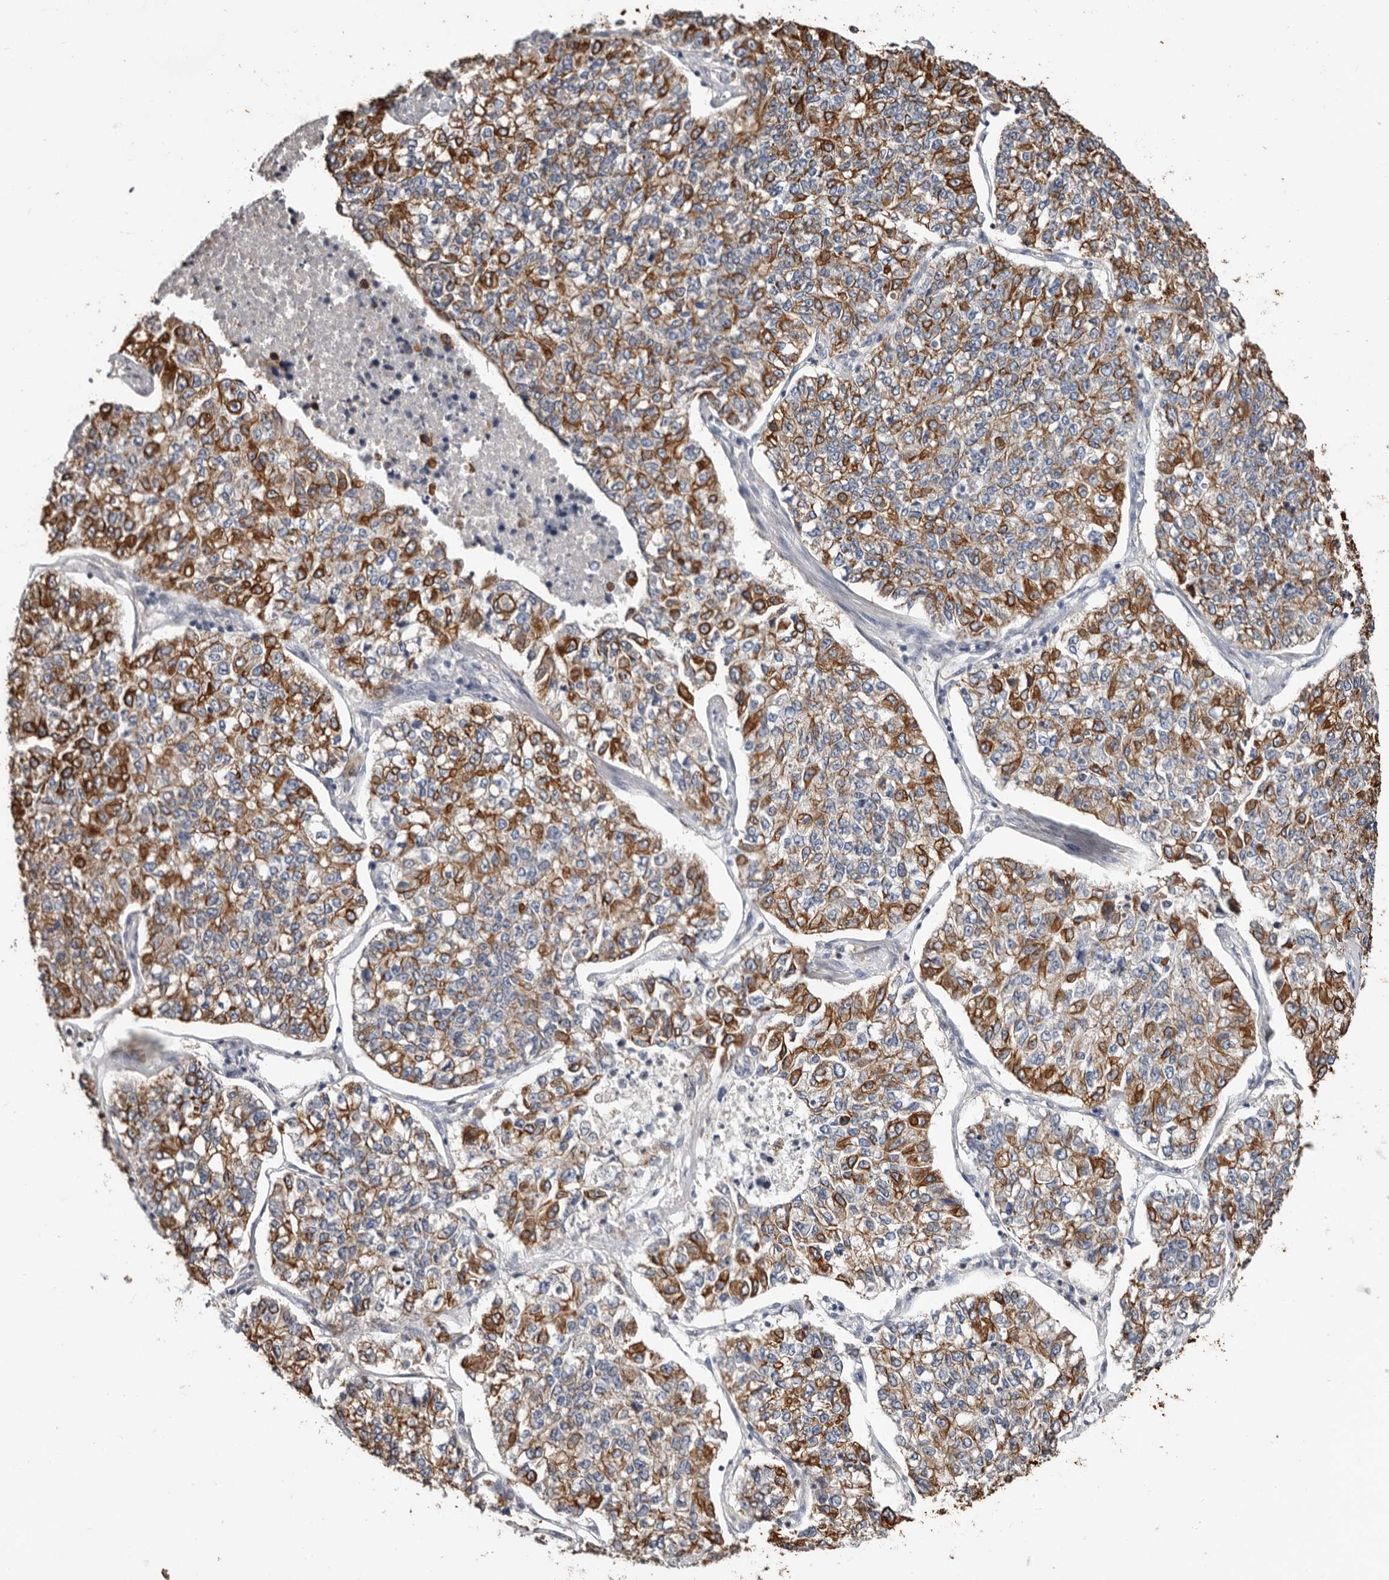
{"staining": {"intensity": "moderate", "quantity": ">75%", "location": "cytoplasmic/membranous"}, "tissue": "lung cancer", "cell_type": "Tumor cells", "image_type": "cancer", "snomed": [{"axis": "morphology", "description": "Adenocarcinoma, NOS"}, {"axis": "topography", "description": "Lung"}], "caption": "Protein expression analysis of lung adenocarcinoma exhibits moderate cytoplasmic/membranous staining in about >75% of tumor cells. The protein of interest is stained brown, and the nuclei are stained in blue (DAB (3,3'-diaminobenzidine) IHC with brightfield microscopy, high magnification).", "gene": "MRPL18", "patient": {"sex": "male", "age": 49}}